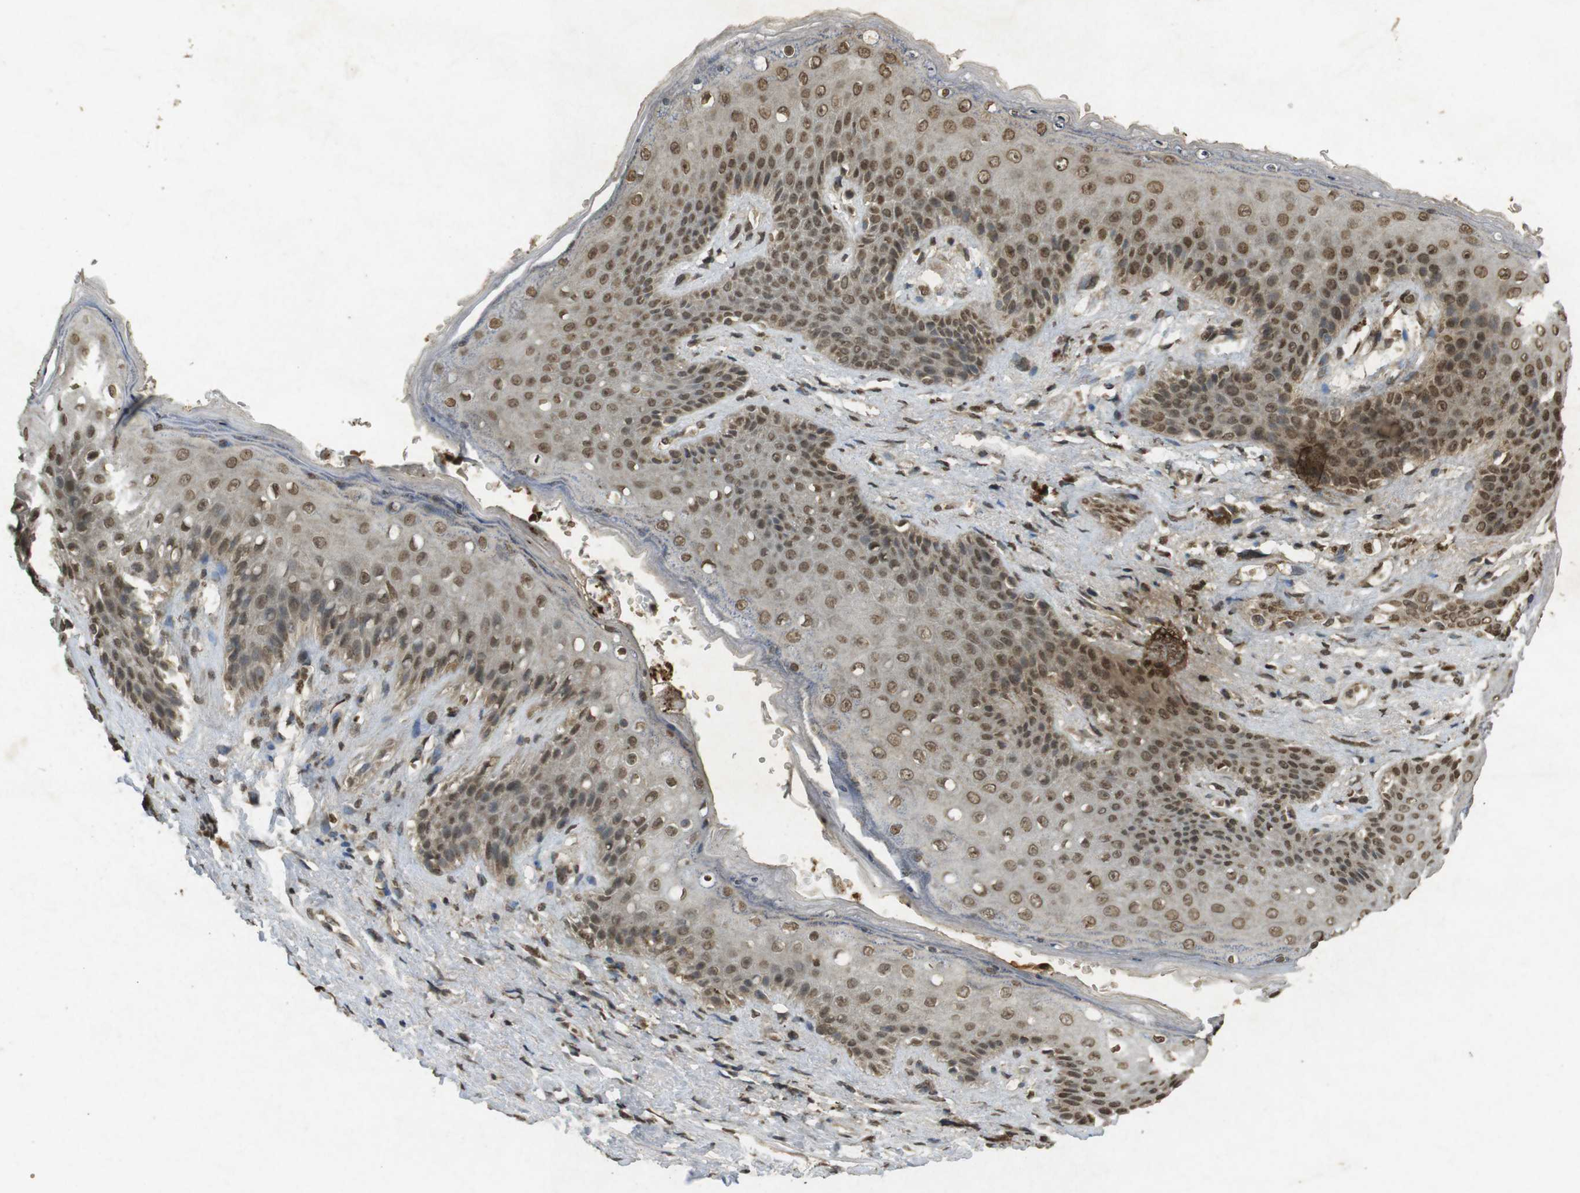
{"staining": {"intensity": "moderate", "quantity": ">75%", "location": "nuclear"}, "tissue": "skin", "cell_type": "Epidermal cells", "image_type": "normal", "snomed": [{"axis": "morphology", "description": "Normal tissue, NOS"}, {"axis": "topography", "description": "Anal"}], "caption": "IHC (DAB) staining of benign human skin demonstrates moderate nuclear protein expression in about >75% of epidermal cells.", "gene": "ORC4", "patient": {"sex": "female", "age": 46}}